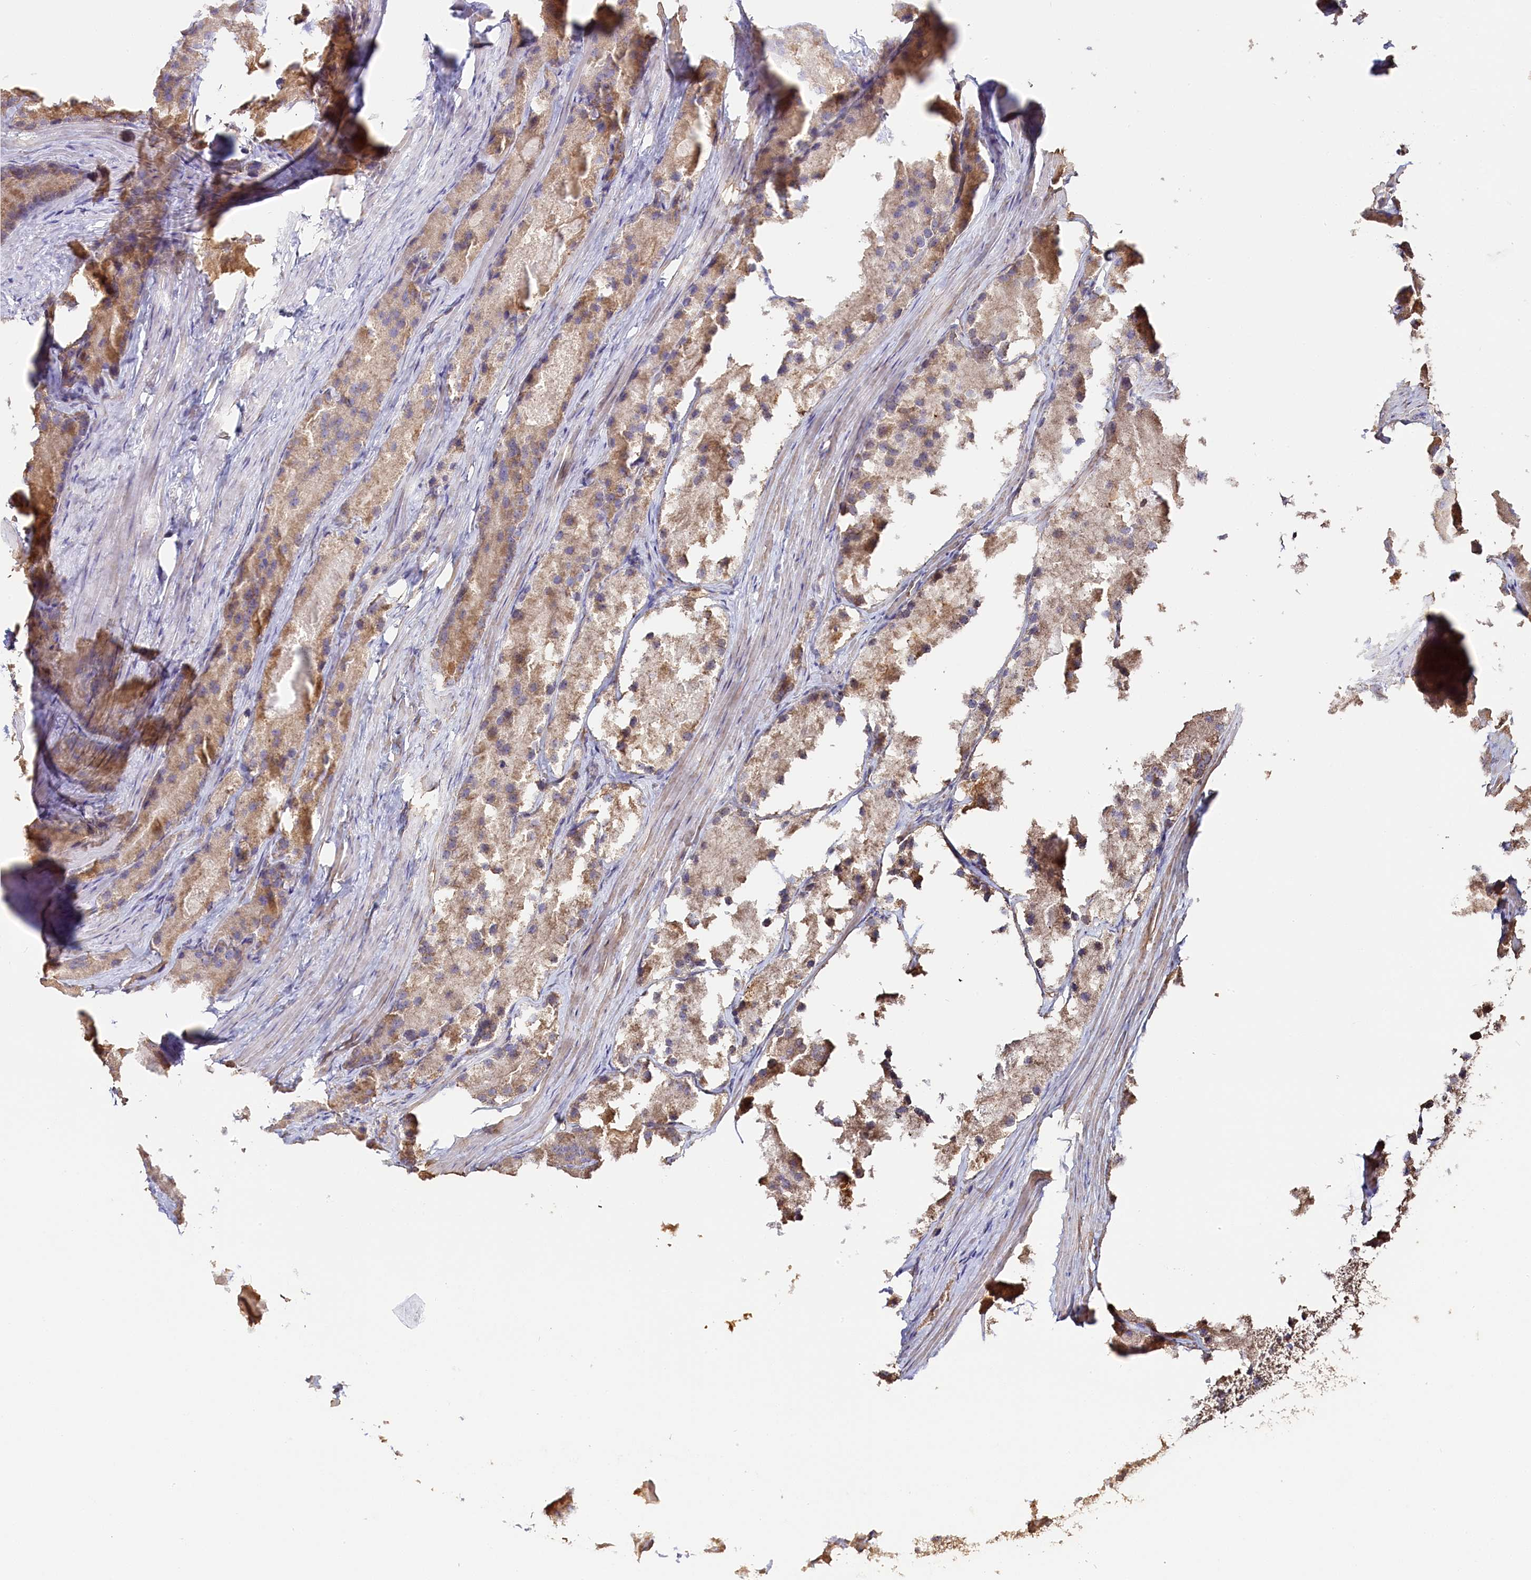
{"staining": {"intensity": "weak", "quantity": ">75%", "location": "cytoplasmic/membranous"}, "tissue": "prostate cancer", "cell_type": "Tumor cells", "image_type": "cancer", "snomed": [{"axis": "morphology", "description": "Adenocarcinoma, Low grade"}, {"axis": "topography", "description": "Prostate"}], "caption": "Protein staining of prostate low-grade adenocarcinoma tissue demonstrates weak cytoplasmic/membranous staining in about >75% of tumor cells.", "gene": "KATNB1", "patient": {"sex": "male", "age": 69}}